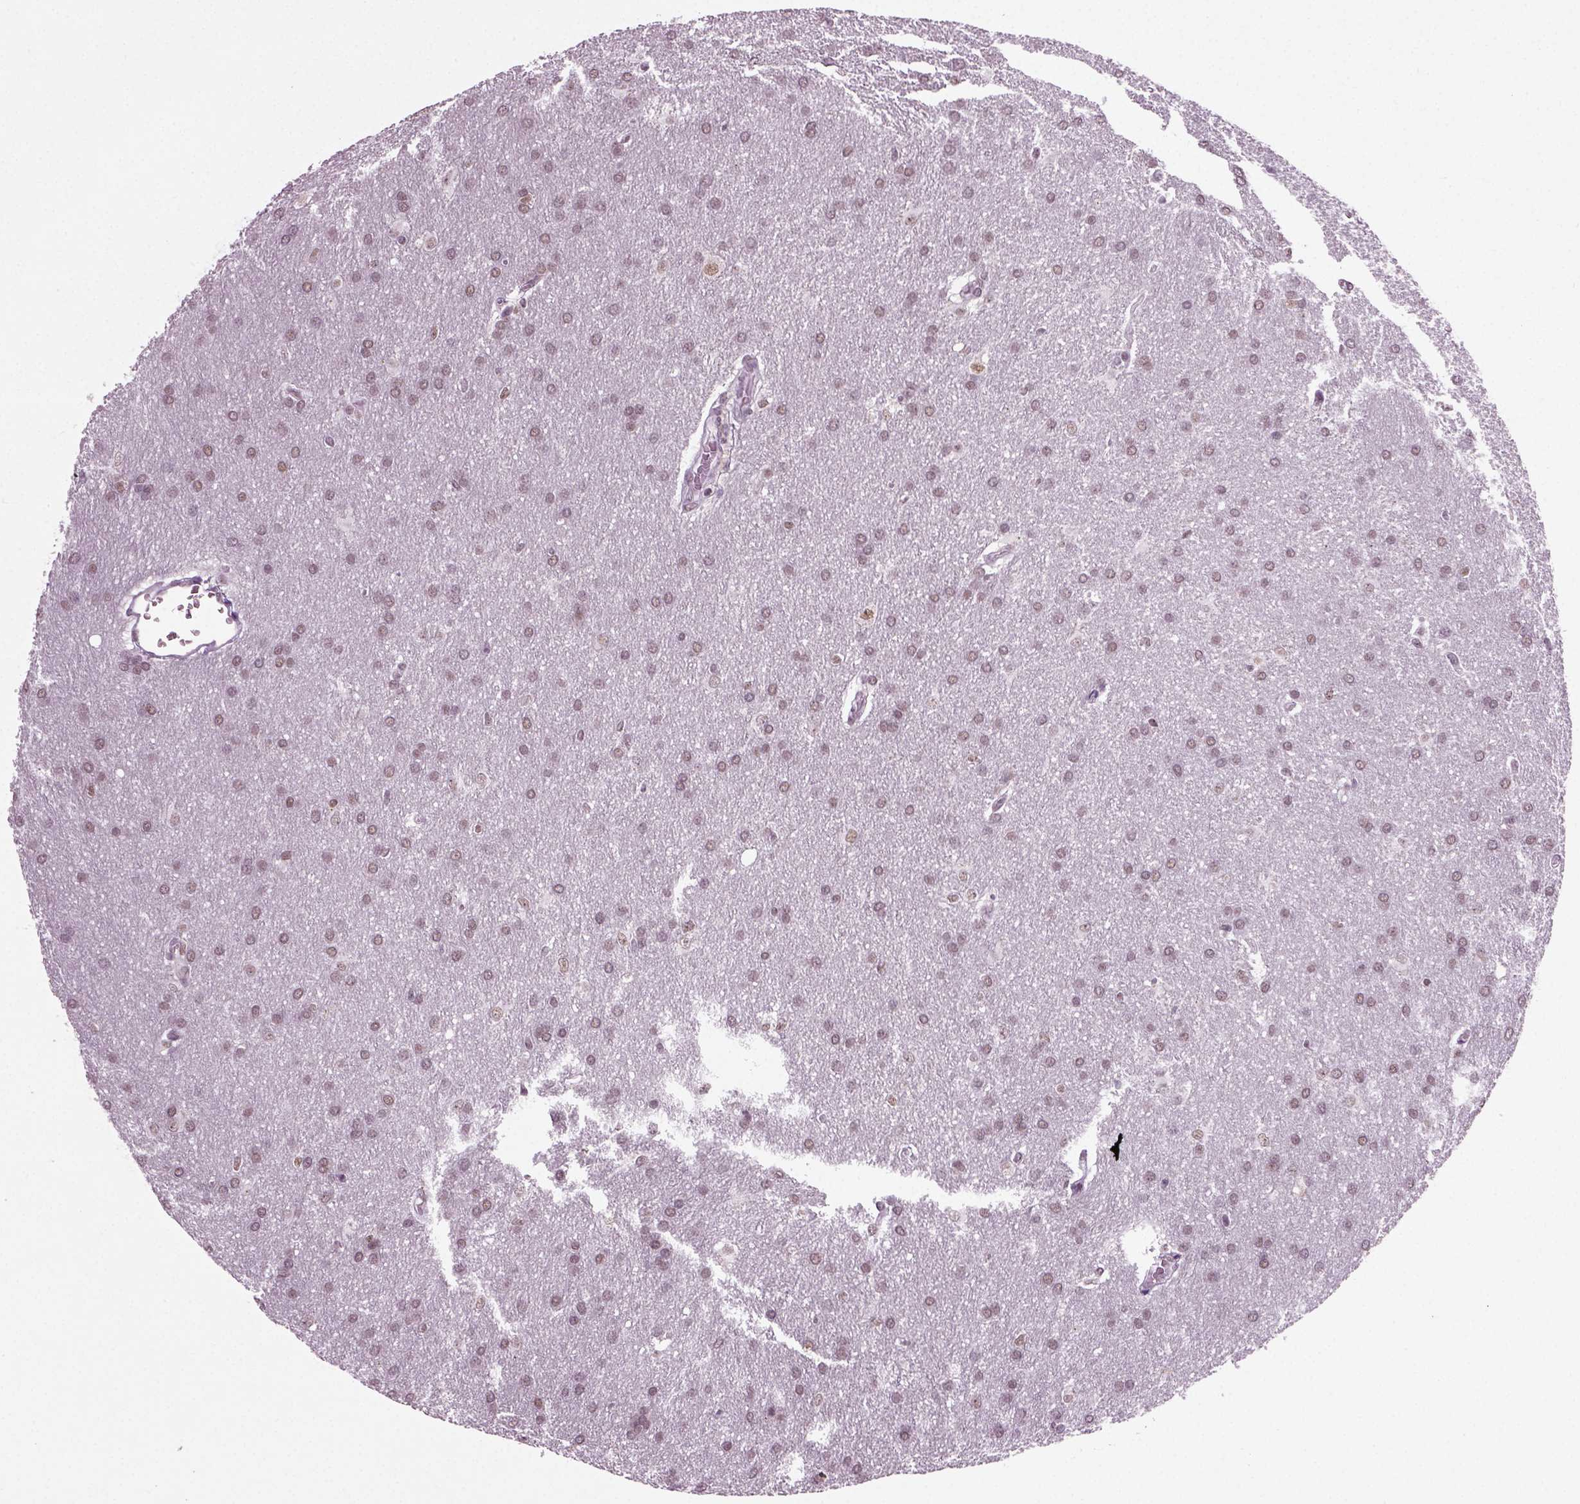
{"staining": {"intensity": "weak", "quantity": ">75%", "location": "nuclear"}, "tissue": "glioma", "cell_type": "Tumor cells", "image_type": "cancer", "snomed": [{"axis": "morphology", "description": "Glioma, malignant, Low grade"}, {"axis": "topography", "description": "Brain"}], "caption": "Brown immunohistochemical staining in glioma demonstrates weak nuclear positivity in about >75% of tumor cells.", "gene": "RCOR3", "patient": {"sex": "female", "age": 32}}